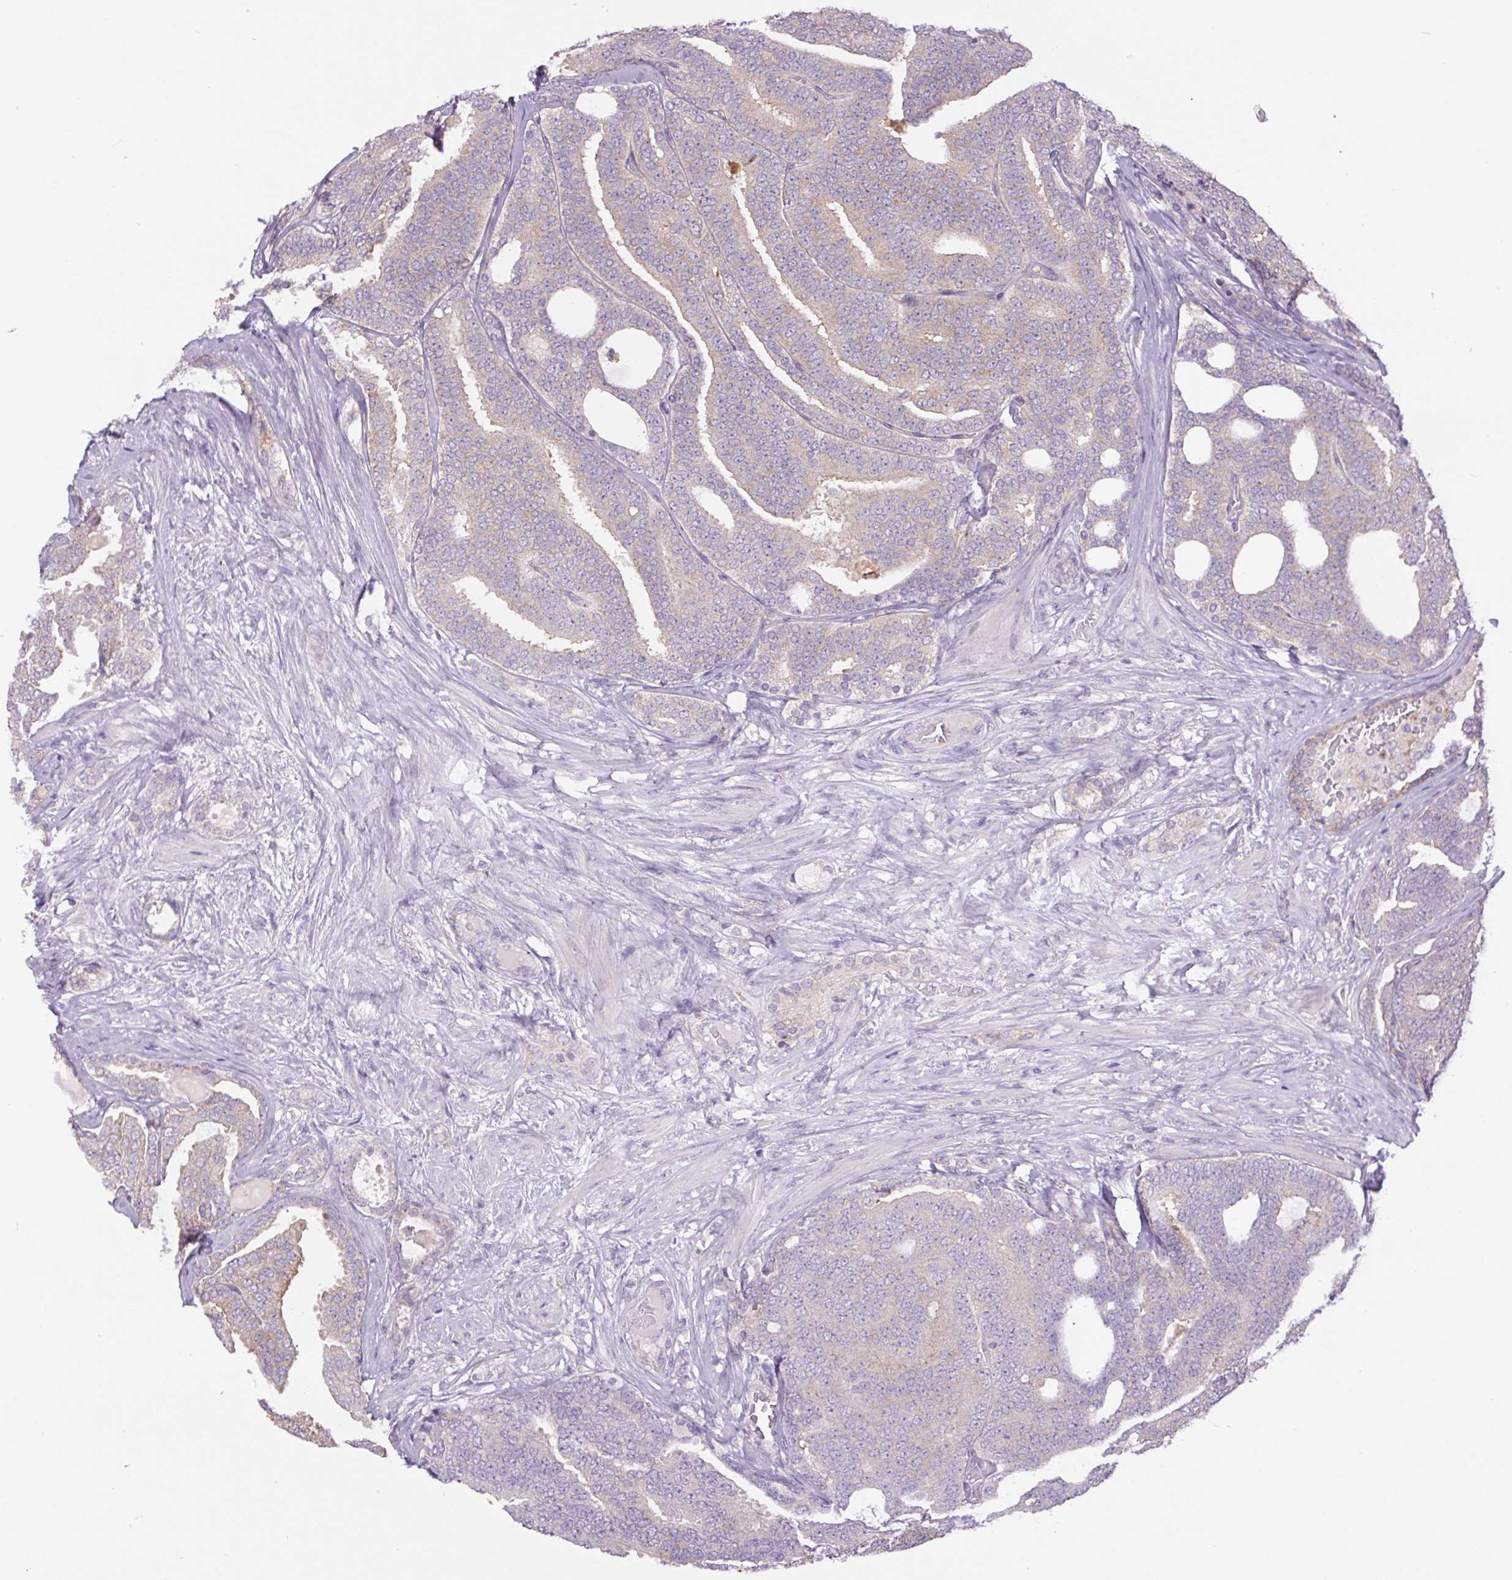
{"staining": {"intensity": "weak", "quantity": "<25%", "location": "cytoplasmic/membranous"}, "tissue": "prostate cancer", "cell_type": "Tumor cells", "image_type": "cancer", "snomed": [{"axis": "morphology", "description": "Adenocarcinoma, High grade"}, {"axis": "topography", "description": "Prostate"}], "caption": "A high-resolution photomicrograph shows immunohistochemistry staining of prostate cancer, which reveals no significant expression in tumor cells.", "gene": "MINK1", "patient": {"sex": "male", "age": 65}}